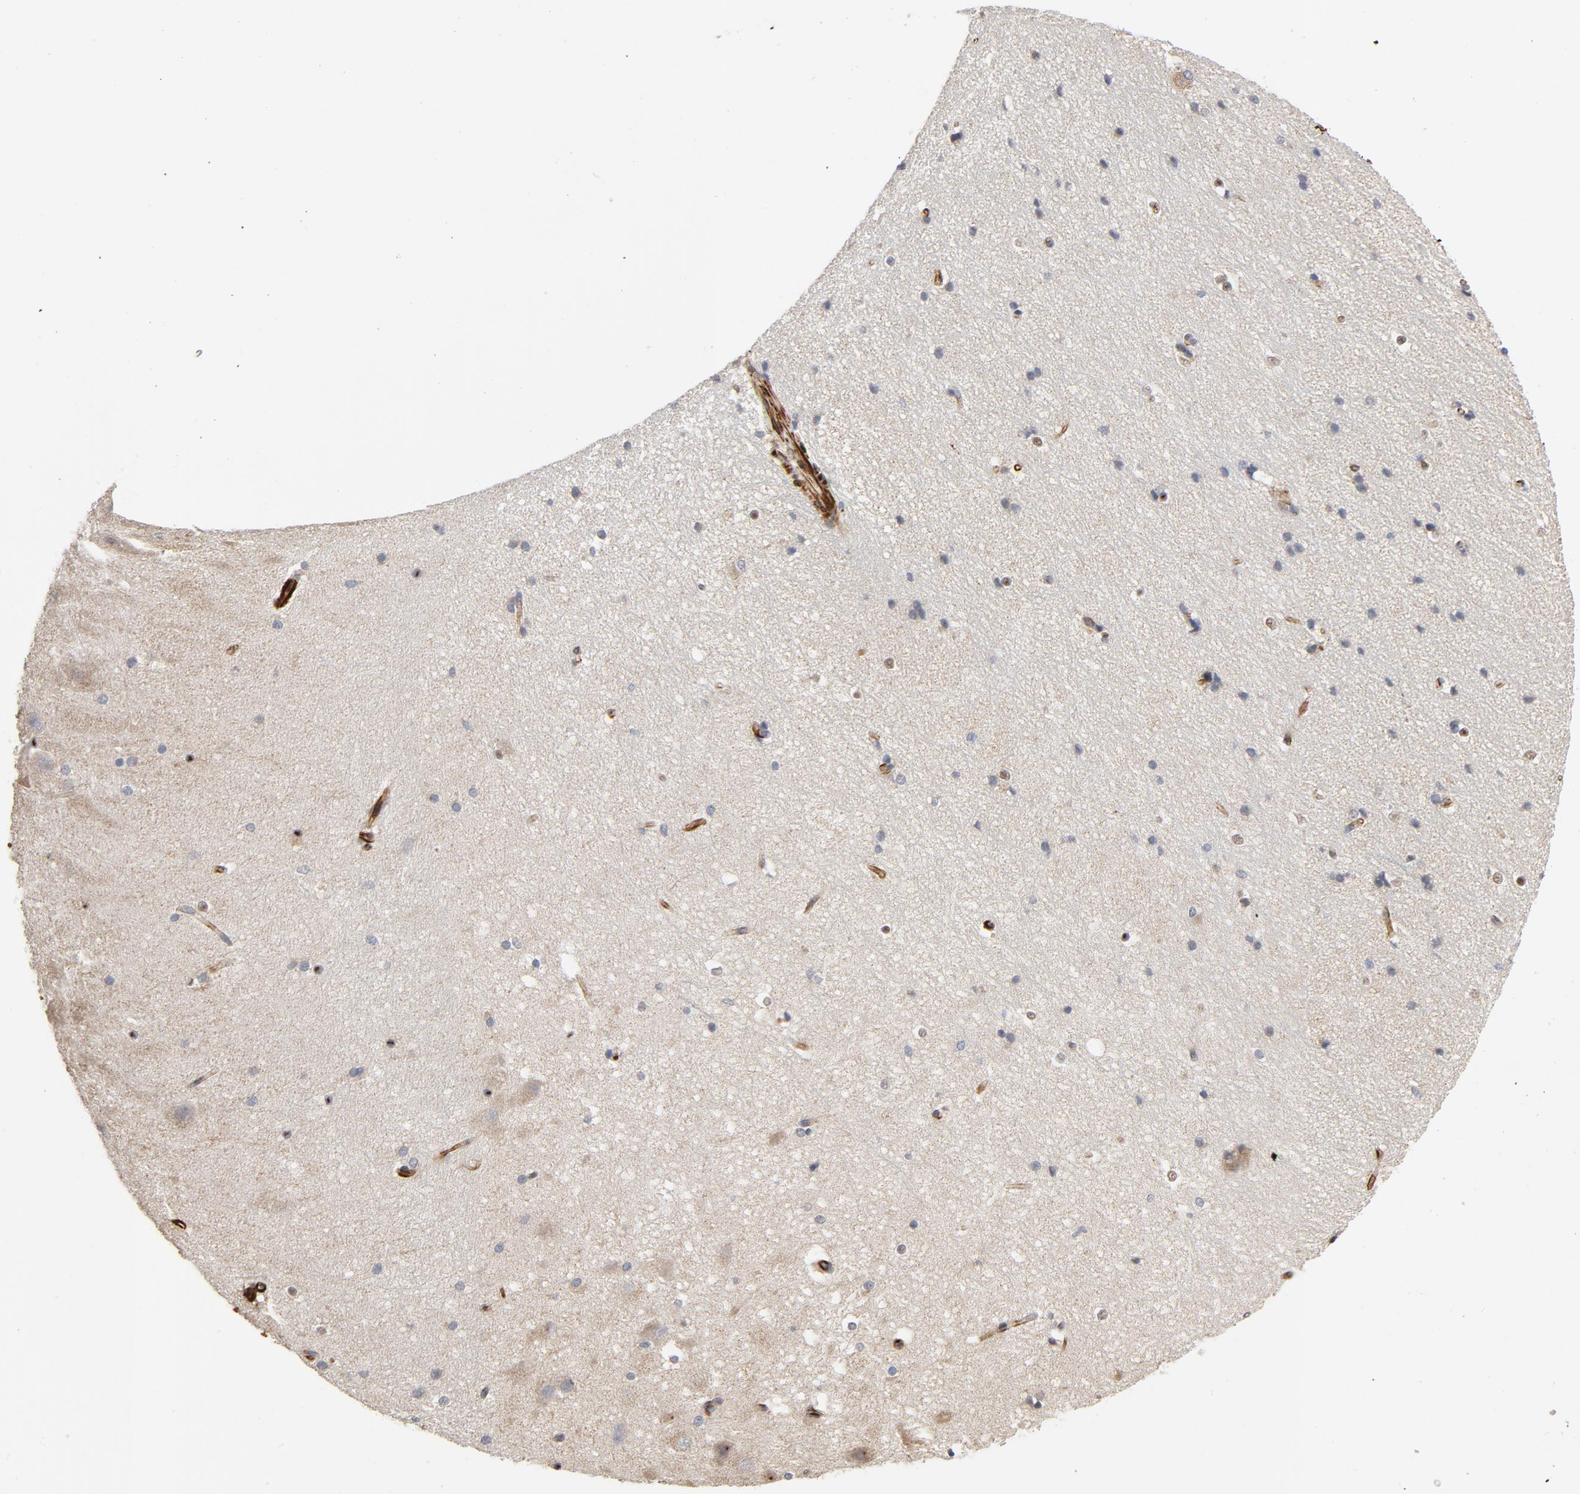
{"staining": {"intensity": "moderate", "quantity": "<25%", "location": "nuclear"}, "tissue": "hippocampus", "cell_type": "Glial cells", "image_type": "normal", "snomed": [{"axis": "morphology", "description": "Normal tissue, NOS"}, {"axis": "topography", "description": "Hippocampus"}], "caption": "A brown stain labels moderate nuclear positivity of a protein in glial cells of unremarkable hippocampus. The protein of interest is stained brown, and the nuclei are stained in blue (DAB IHC with brightfield microscopy, high magnification).", "gene": "FAM118A", "patient": {"sex": "female", "age": 19}}